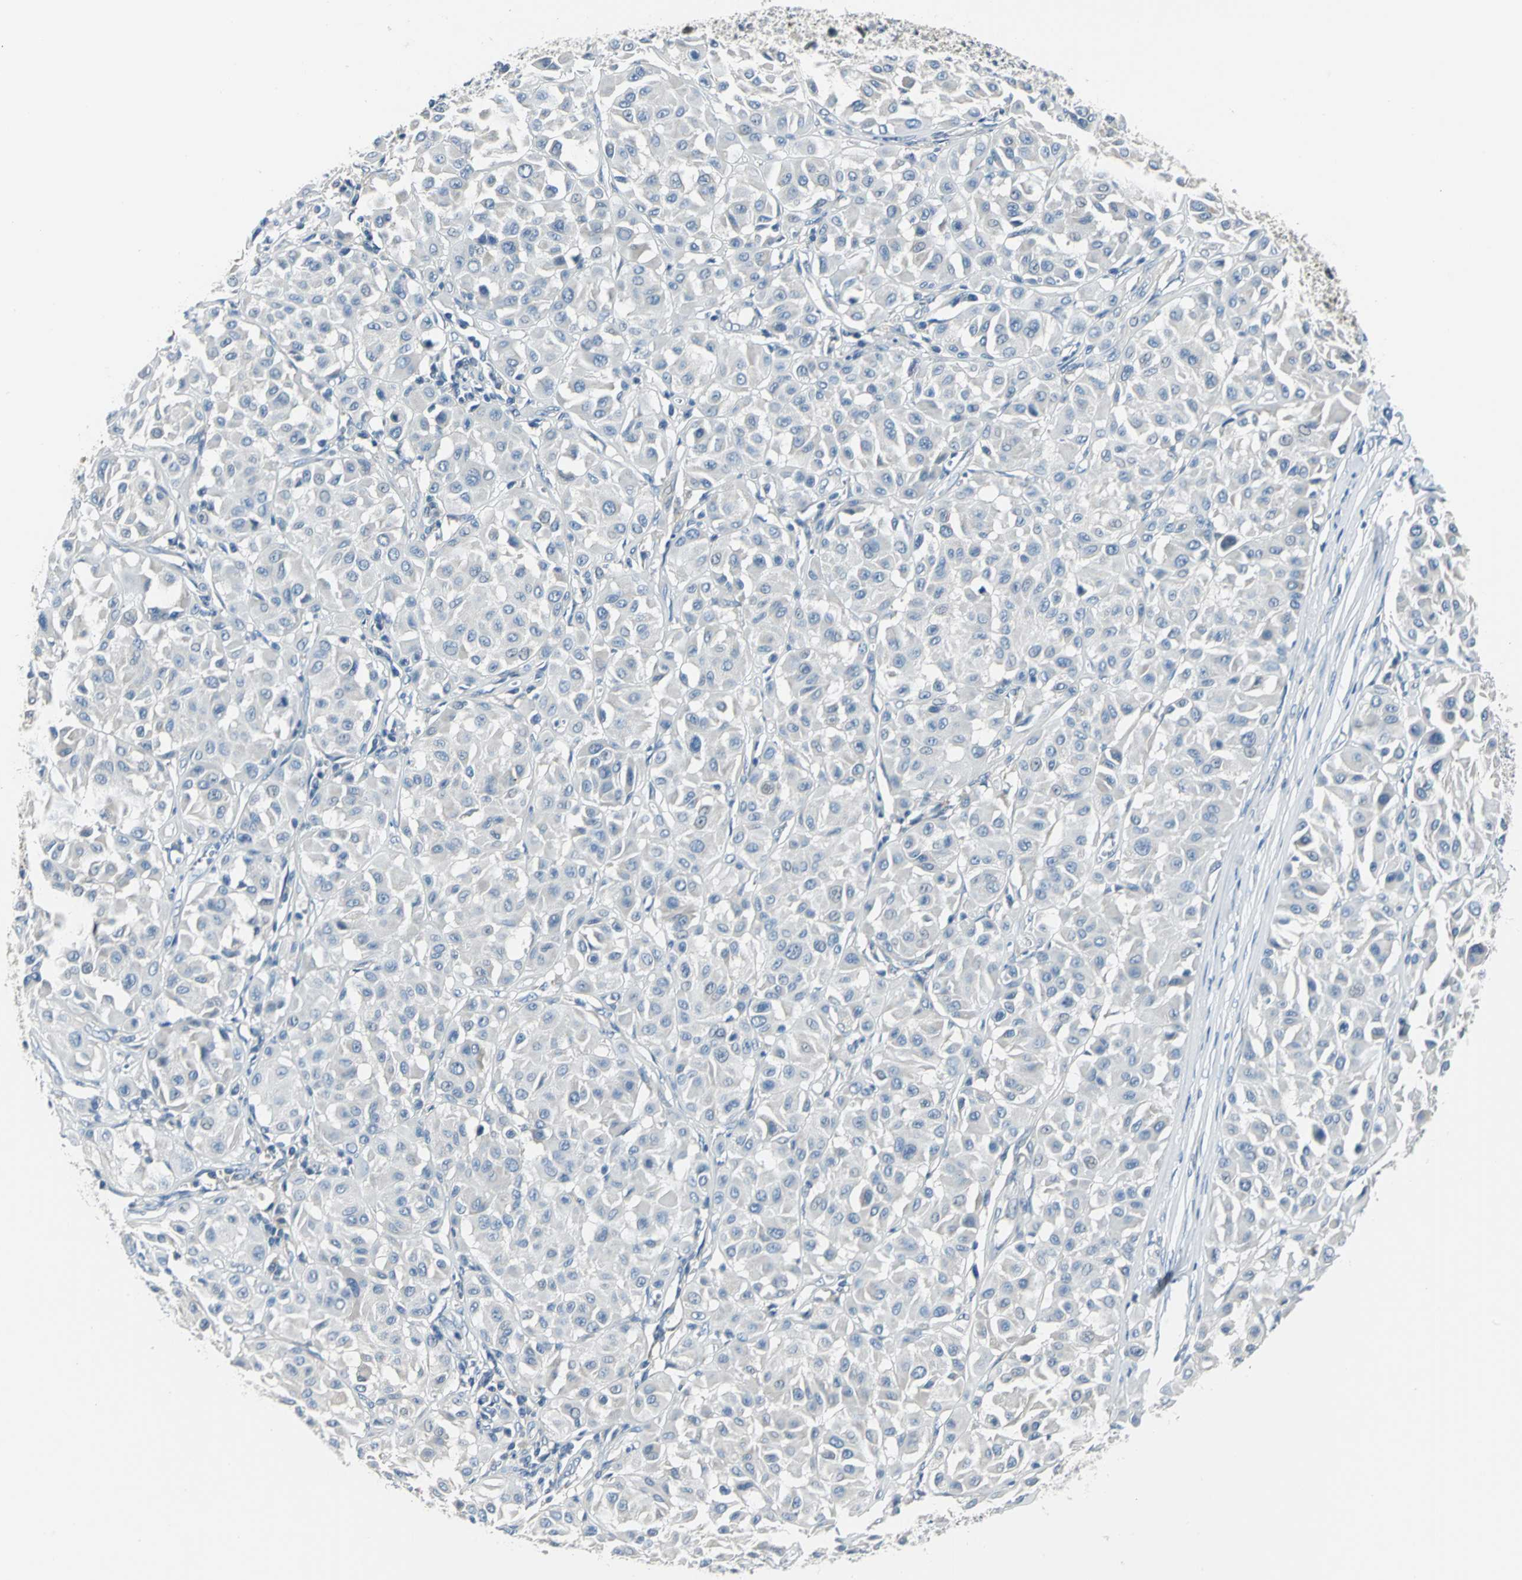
{"staining": {"intensity": "negative", "quantity": "none", "location": "none"}, "tissue": "melanoma", "cell_type": "Tumor cells", "image_type": "cancer", "snomed": [{"axis": "morphology", "description": "Malignant melanoma, Metastatic site"}, {"axis": "topography", "description": "Soft tissue"}], "caption": "High magnification brightfield microscopy of malignant melanoma (metastatic site) stained with DAB (3,3'-diaminobenzidine) (brown) and counterstained with hematoxylin (blue): tumor cells show no significant positivity.", "gene": "ZNF415", "patient": {"sex": "male", "age": 41}}